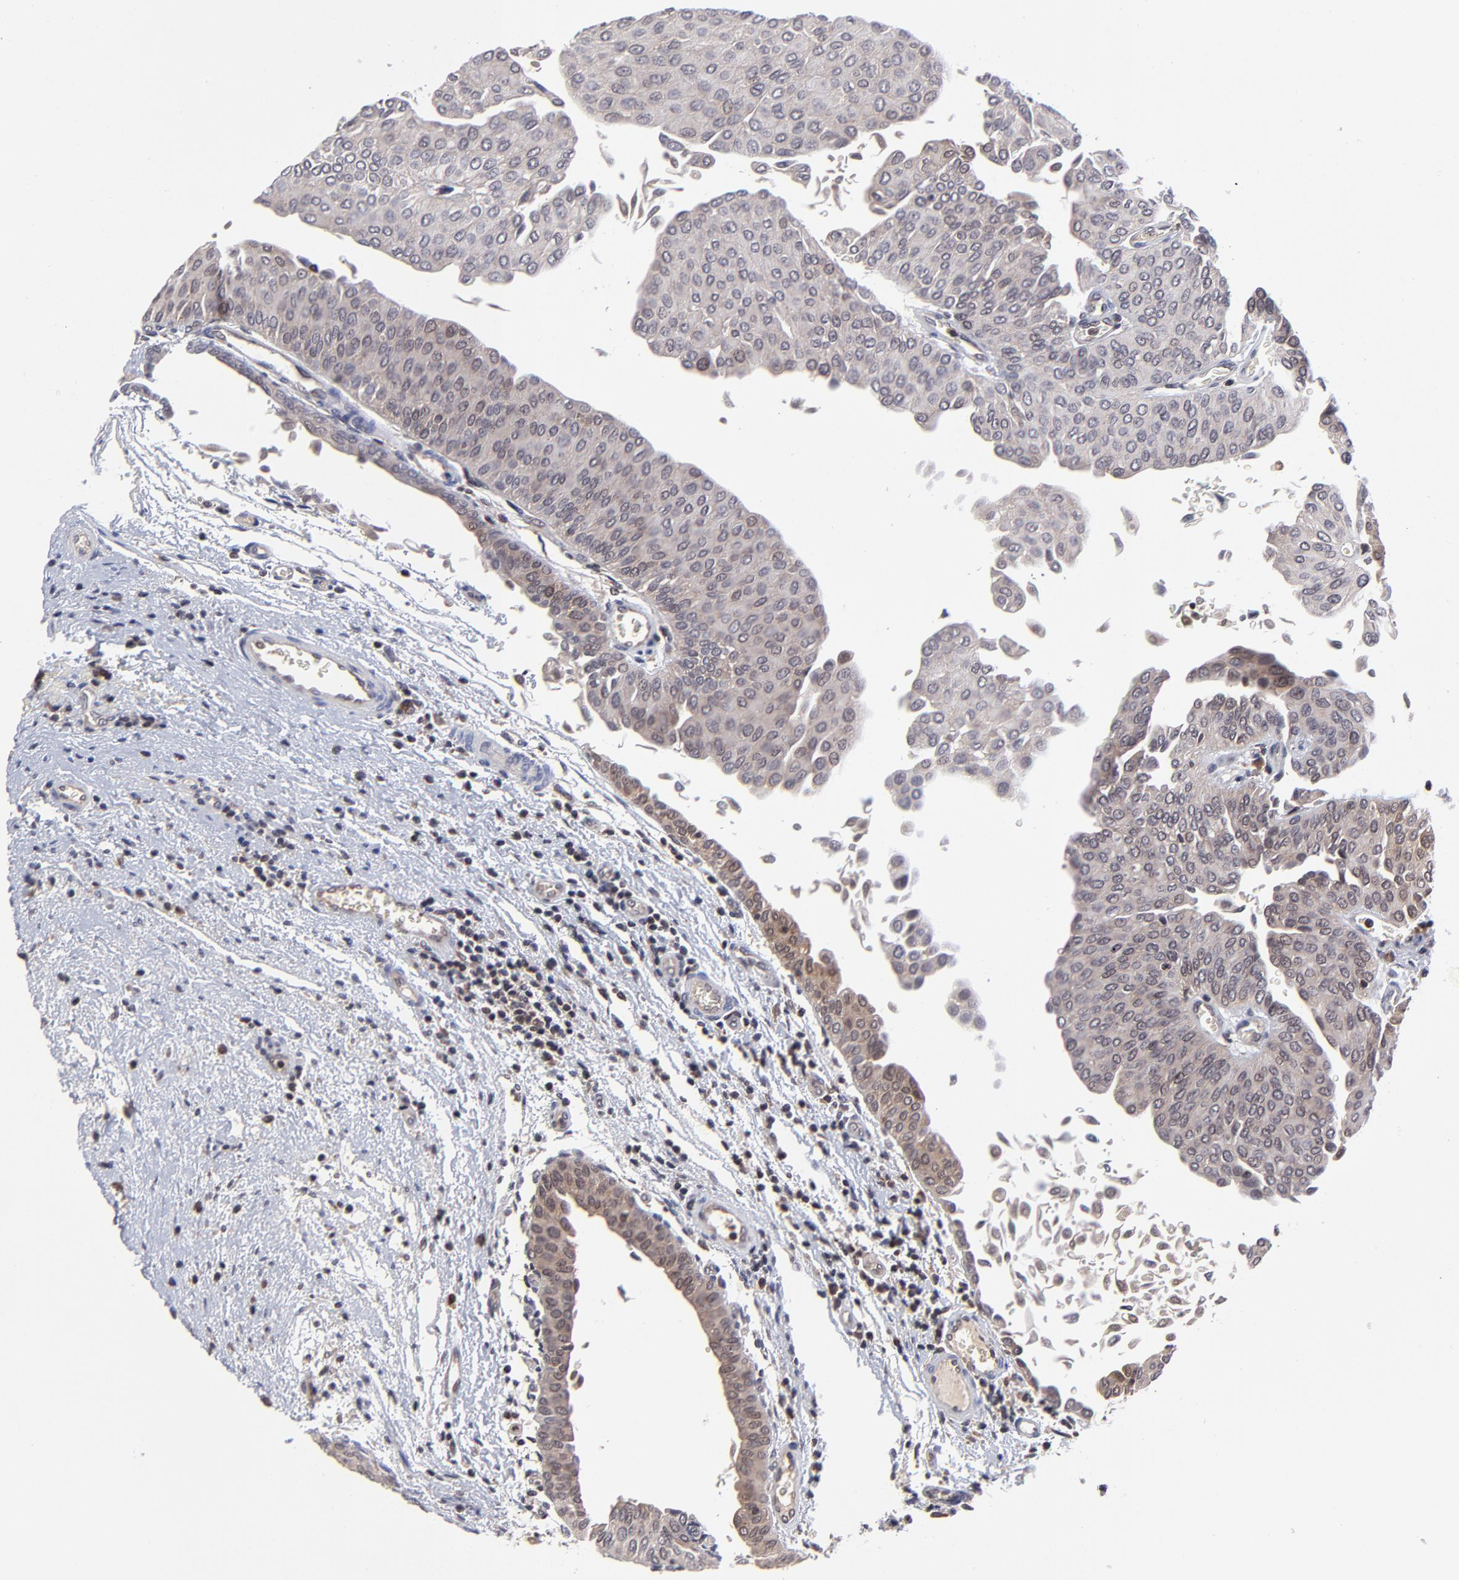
{"staining": {"intensity": "weak", "quantity": "25%-75%", "location": "cytoplasmic/membranous"}, "tissue": "urothelial cancer", "cell_type": "Tumor cells", "image_type": "cancer", "snomed": [{"axis": "morphology", "description": "Urothelial carcinoma, Low grade"}, {"axis": "topography", "description": "Urinary bladder"}], "caption": "Tumor cells exhibit weak cytoplasmic/membranous positivity in approximately 25%-75% of cells in urothelial cancer.", "gene": "UBE2L6", "patient": {"sex": "male", "age": 64}}